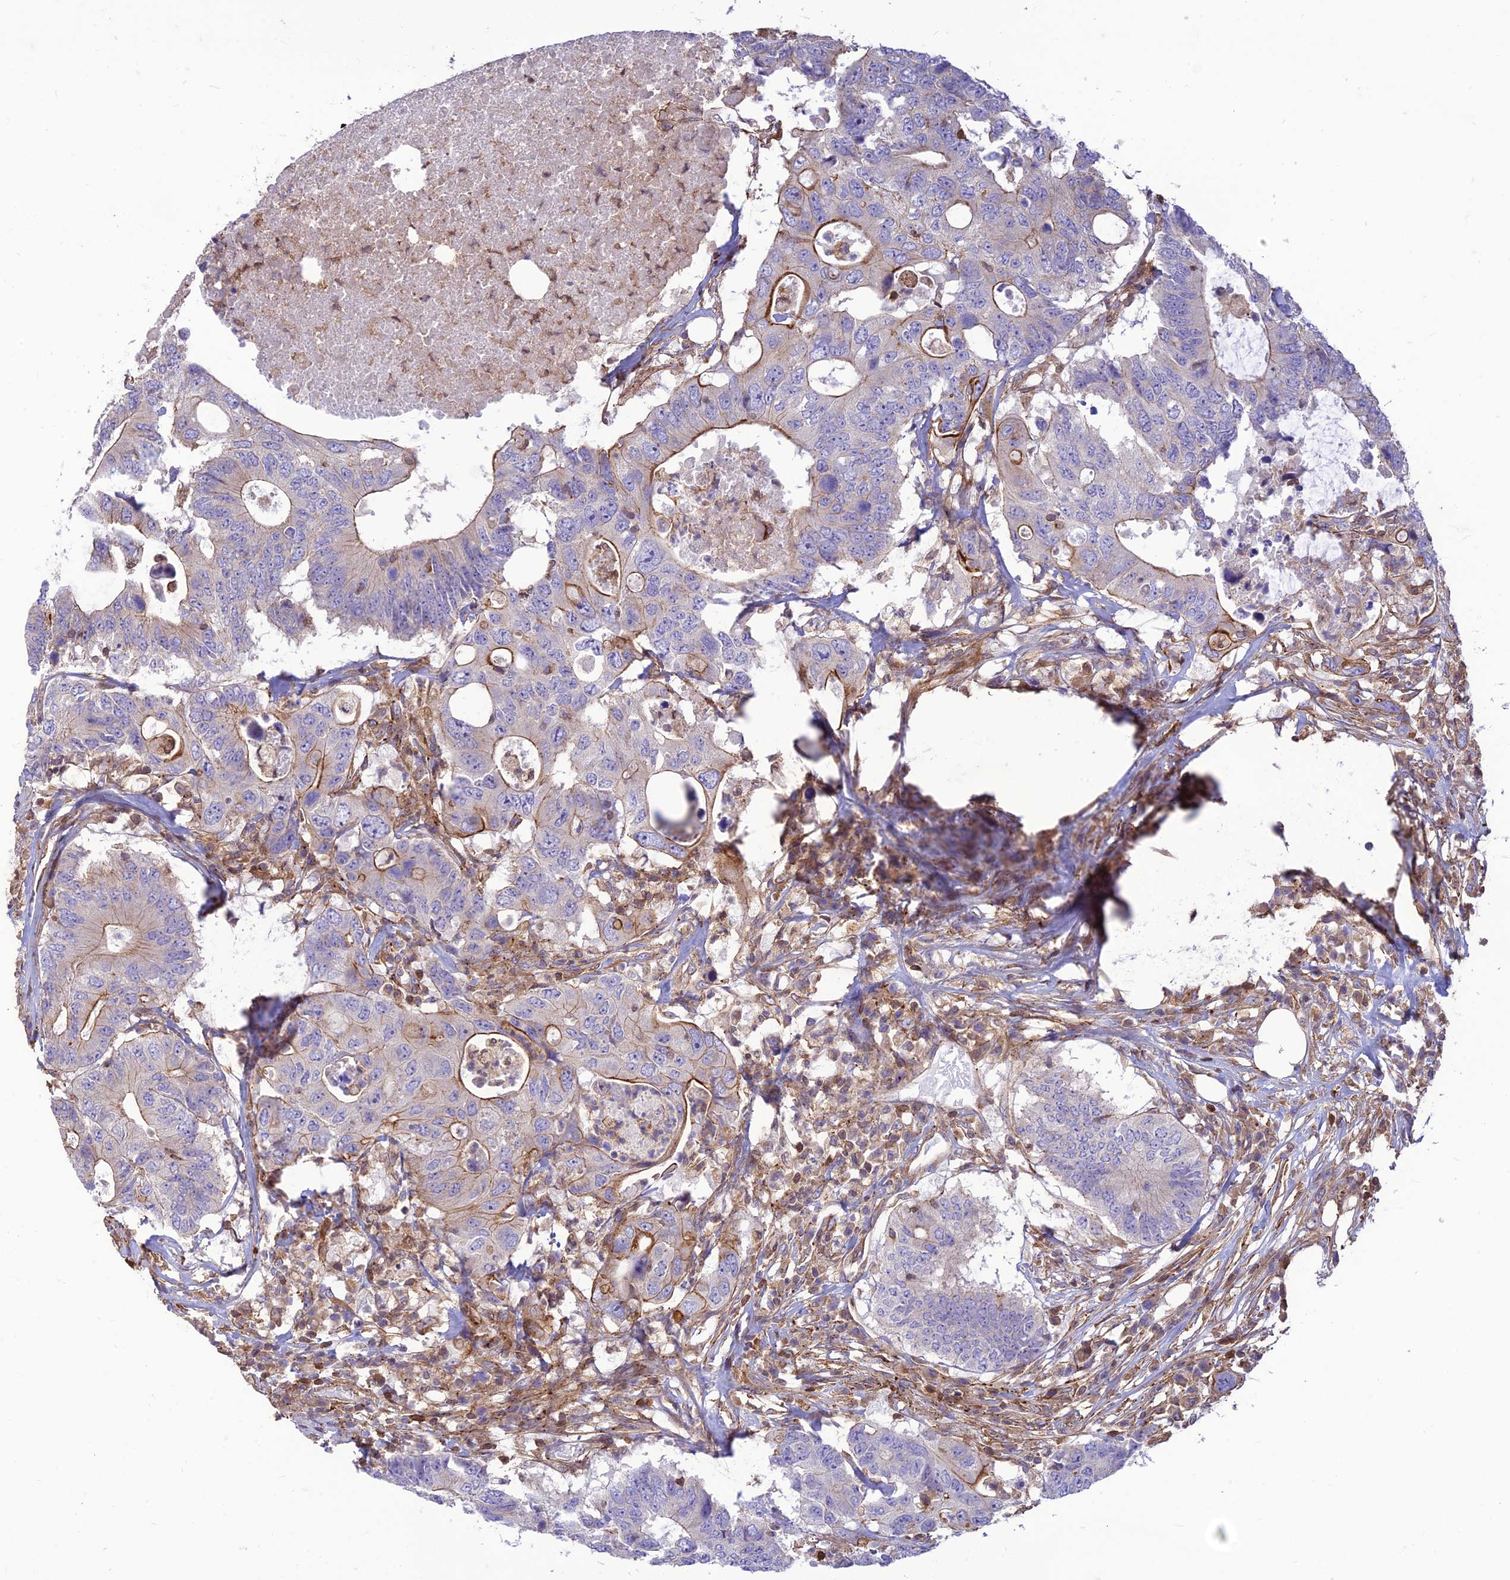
{"staining": {"intensity": "moderate", "quantity": "<25%", "location": "cytoplasmic/membranous"}, "tissue": "colorectal cancer", "cell_type": "Tumor cells", "image_type": "cancer", "snomed": [{"axis": "morphology", "description": "Adenocarcinoma, NOS"}, {"axis": "topography", "description": "Colon"}], "caption": "DAB immunohistochemical staining of human colorectal cancer exhibits moderate cytoplasmic/membranous protein expression in approximately <25% of tumor cells.", "gene": "HPSE2", "patient": {"sex": "male", "age": 71}}